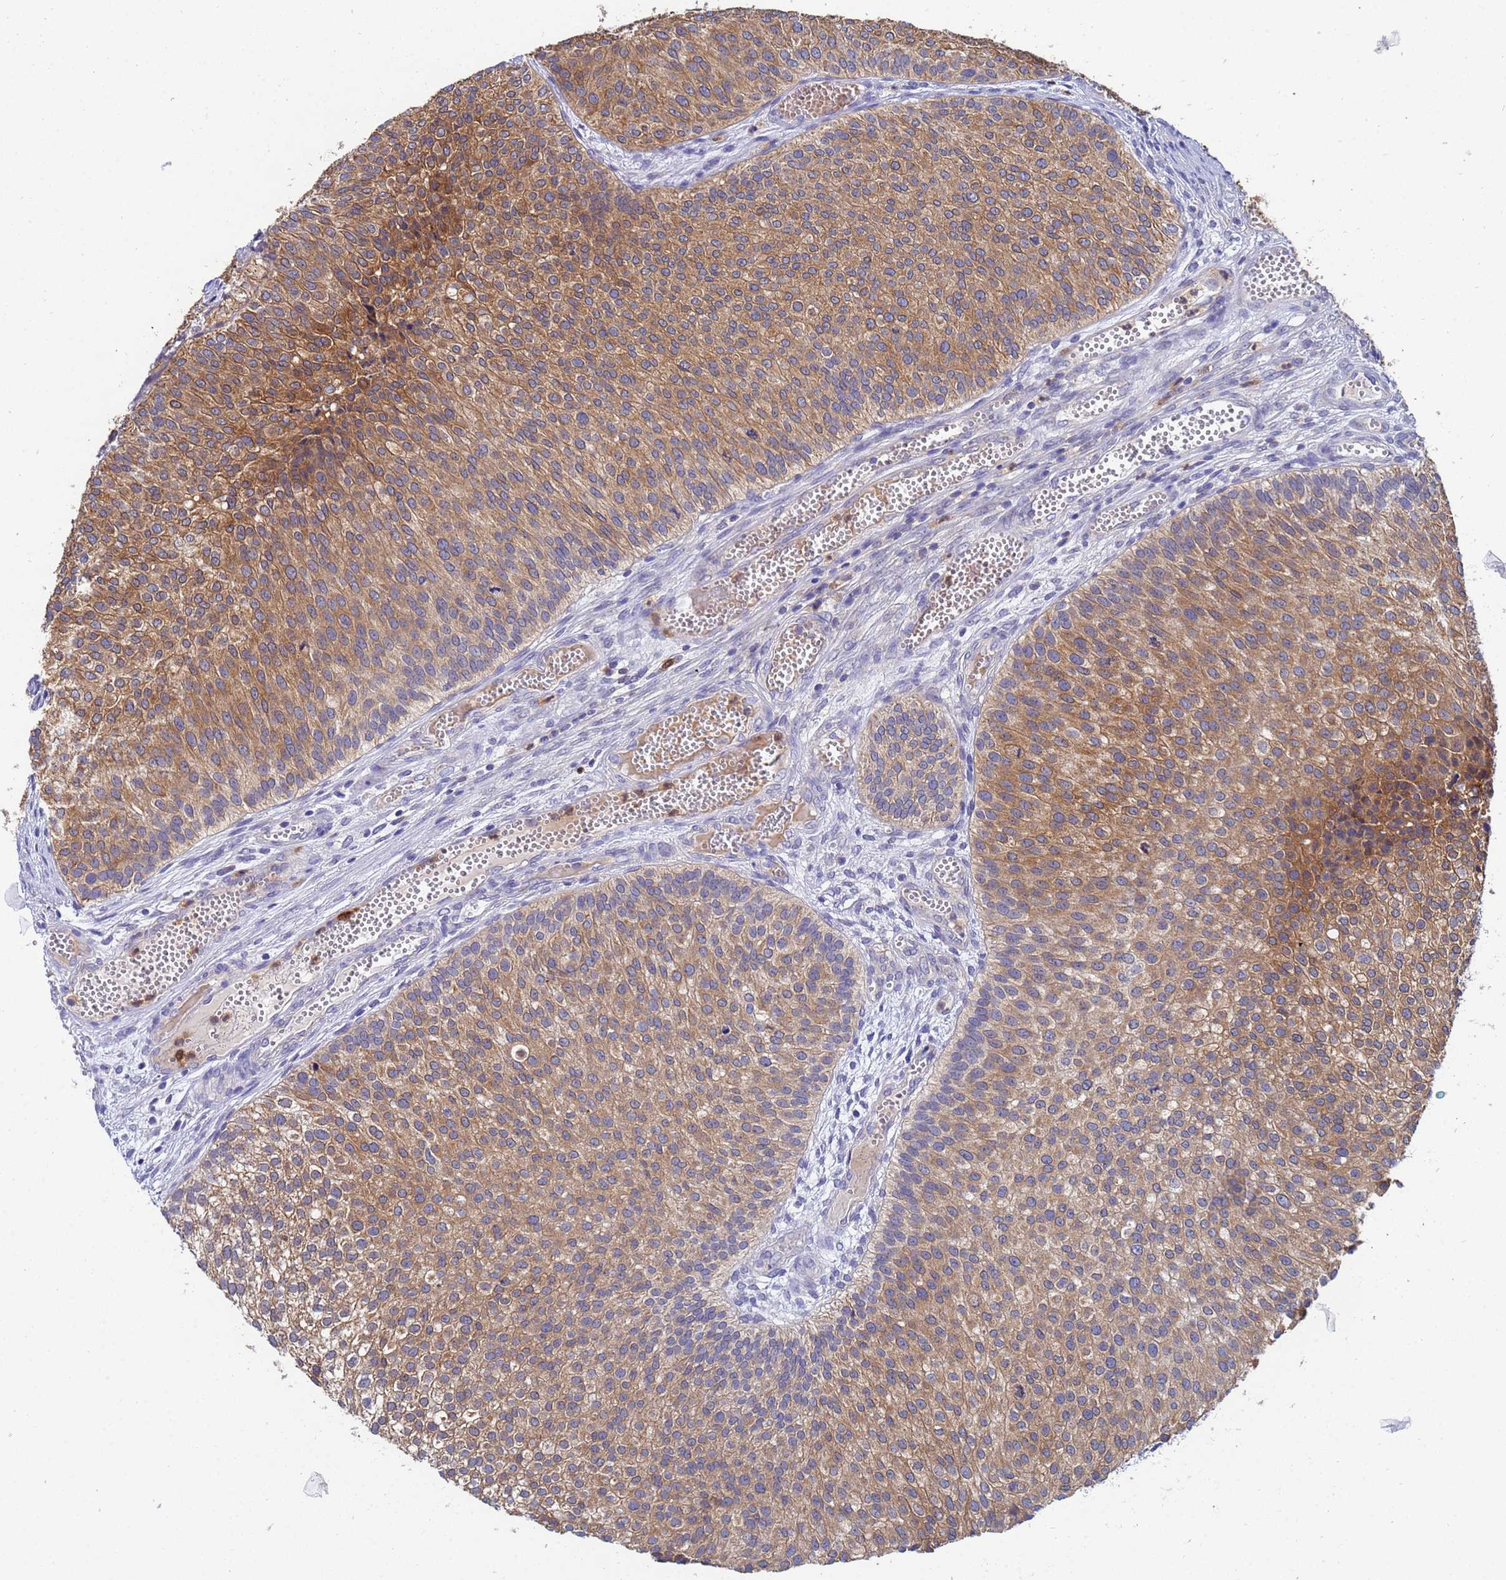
{"staining": {"intensity": "strong", "quantity": ">75%", "location": "cytoplasmic/membranous"}, "tissue": "urothelial cancer", "cell_type": "Tumor cells", "image_type": "cancer", "snomed": [{"axis": "morphology", "description": "Urothelial carcinoma, Low grade"}, {"axis": "topography", "description": "Urinary bladder"}], "caption": "A brown stain labels strong cytoplasmic/membranous expression of a protein in human urothelial cancer tumor cells.", "gene": "TTLL11", "patient": {"sex": "male", "age": 84}}